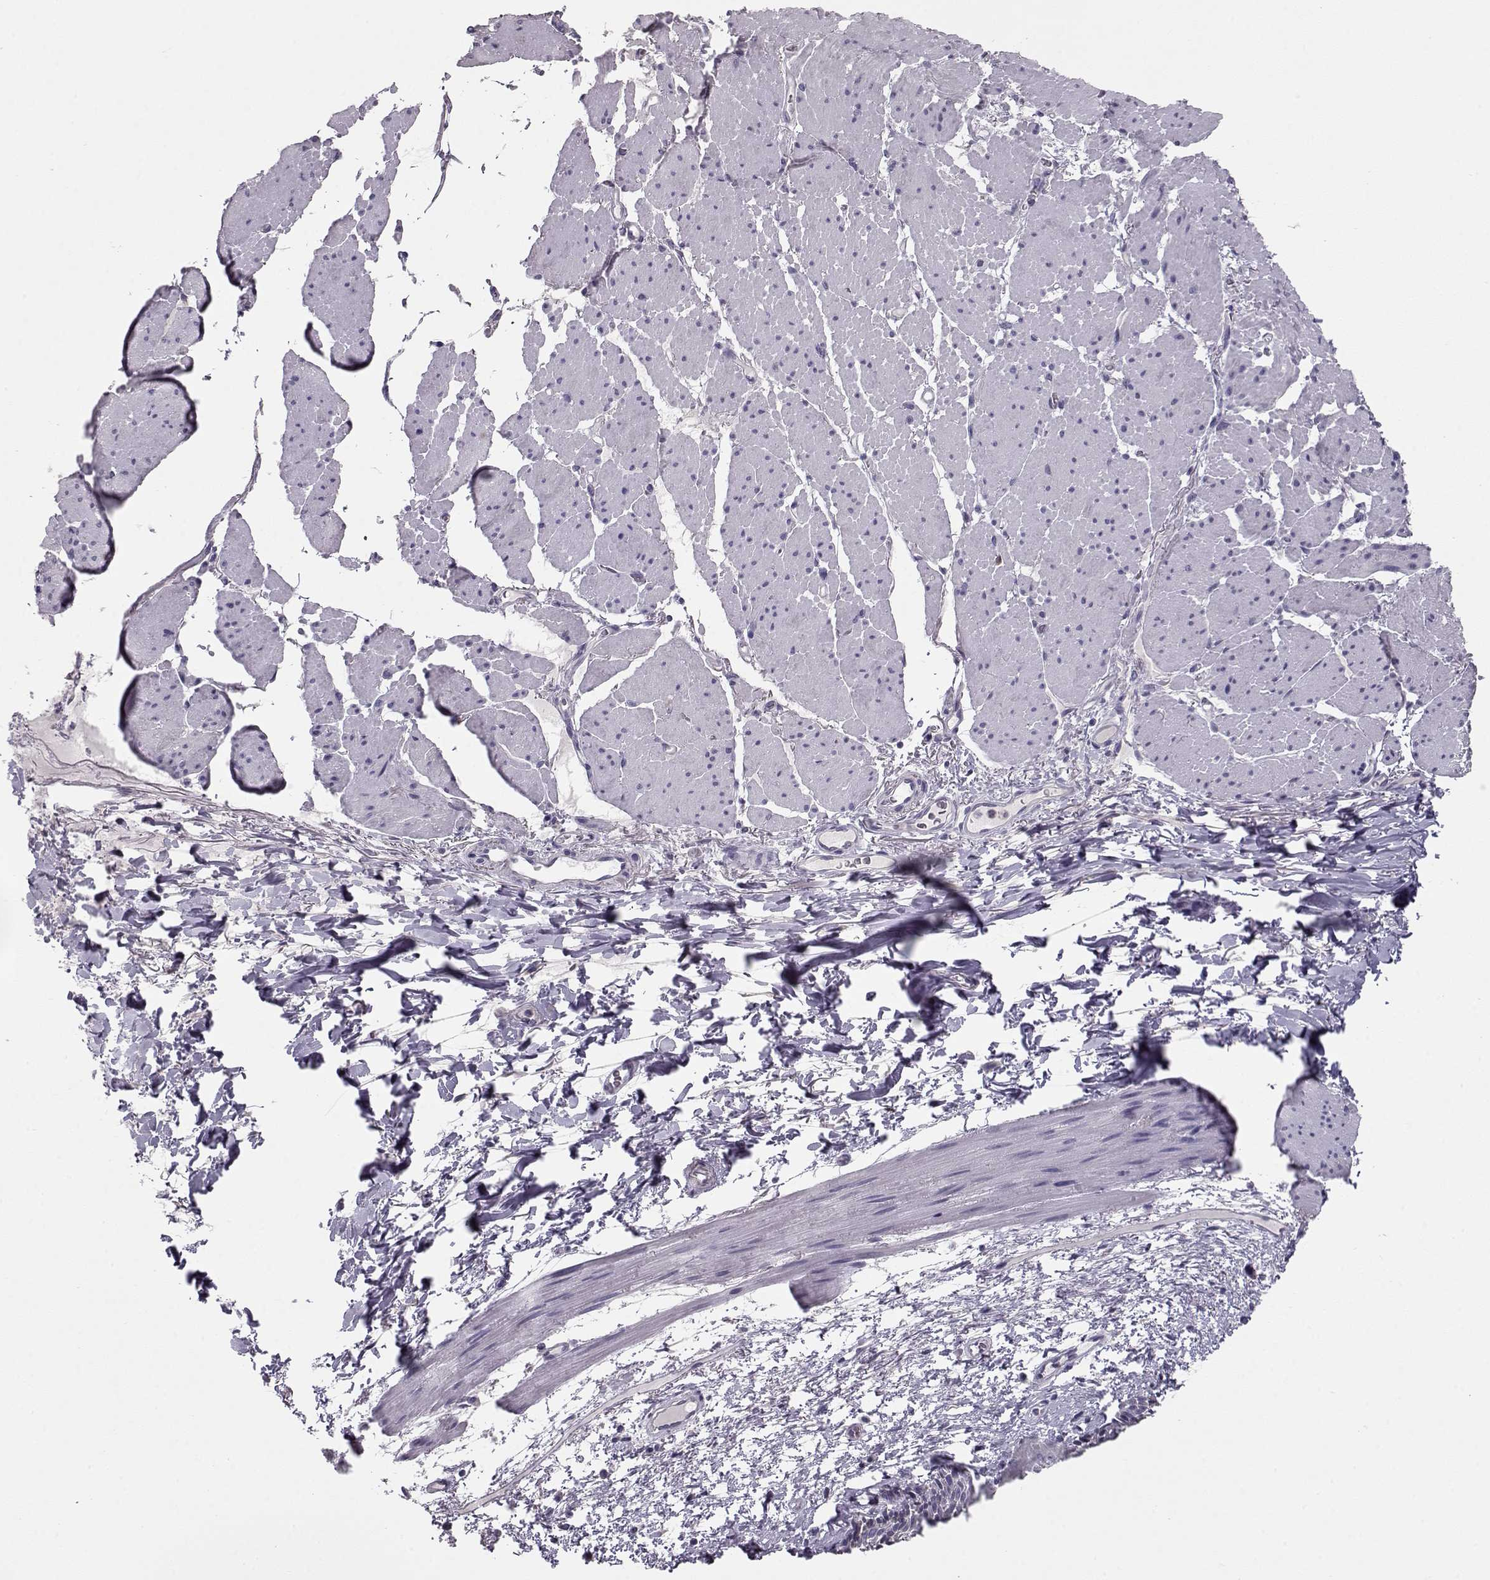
{"staining": {"intensity": "negative", "quantity": "none", "location": "none"}, "tissue": "esophagus", "cell_type": "Squamous epithelial cells", "image_type": "normal", "snomed": [{"axis": "morphology", "description": "Normal tissue, NOS"}, {"axis": "topography", "description": "Esophagus"}], "caption": "Protein analysis of unremarkable esophagus reveals no significant positivity in squamous epithelial cells.", "gene": "GRK1", "patient": {"sex": "male", "age": 76}}